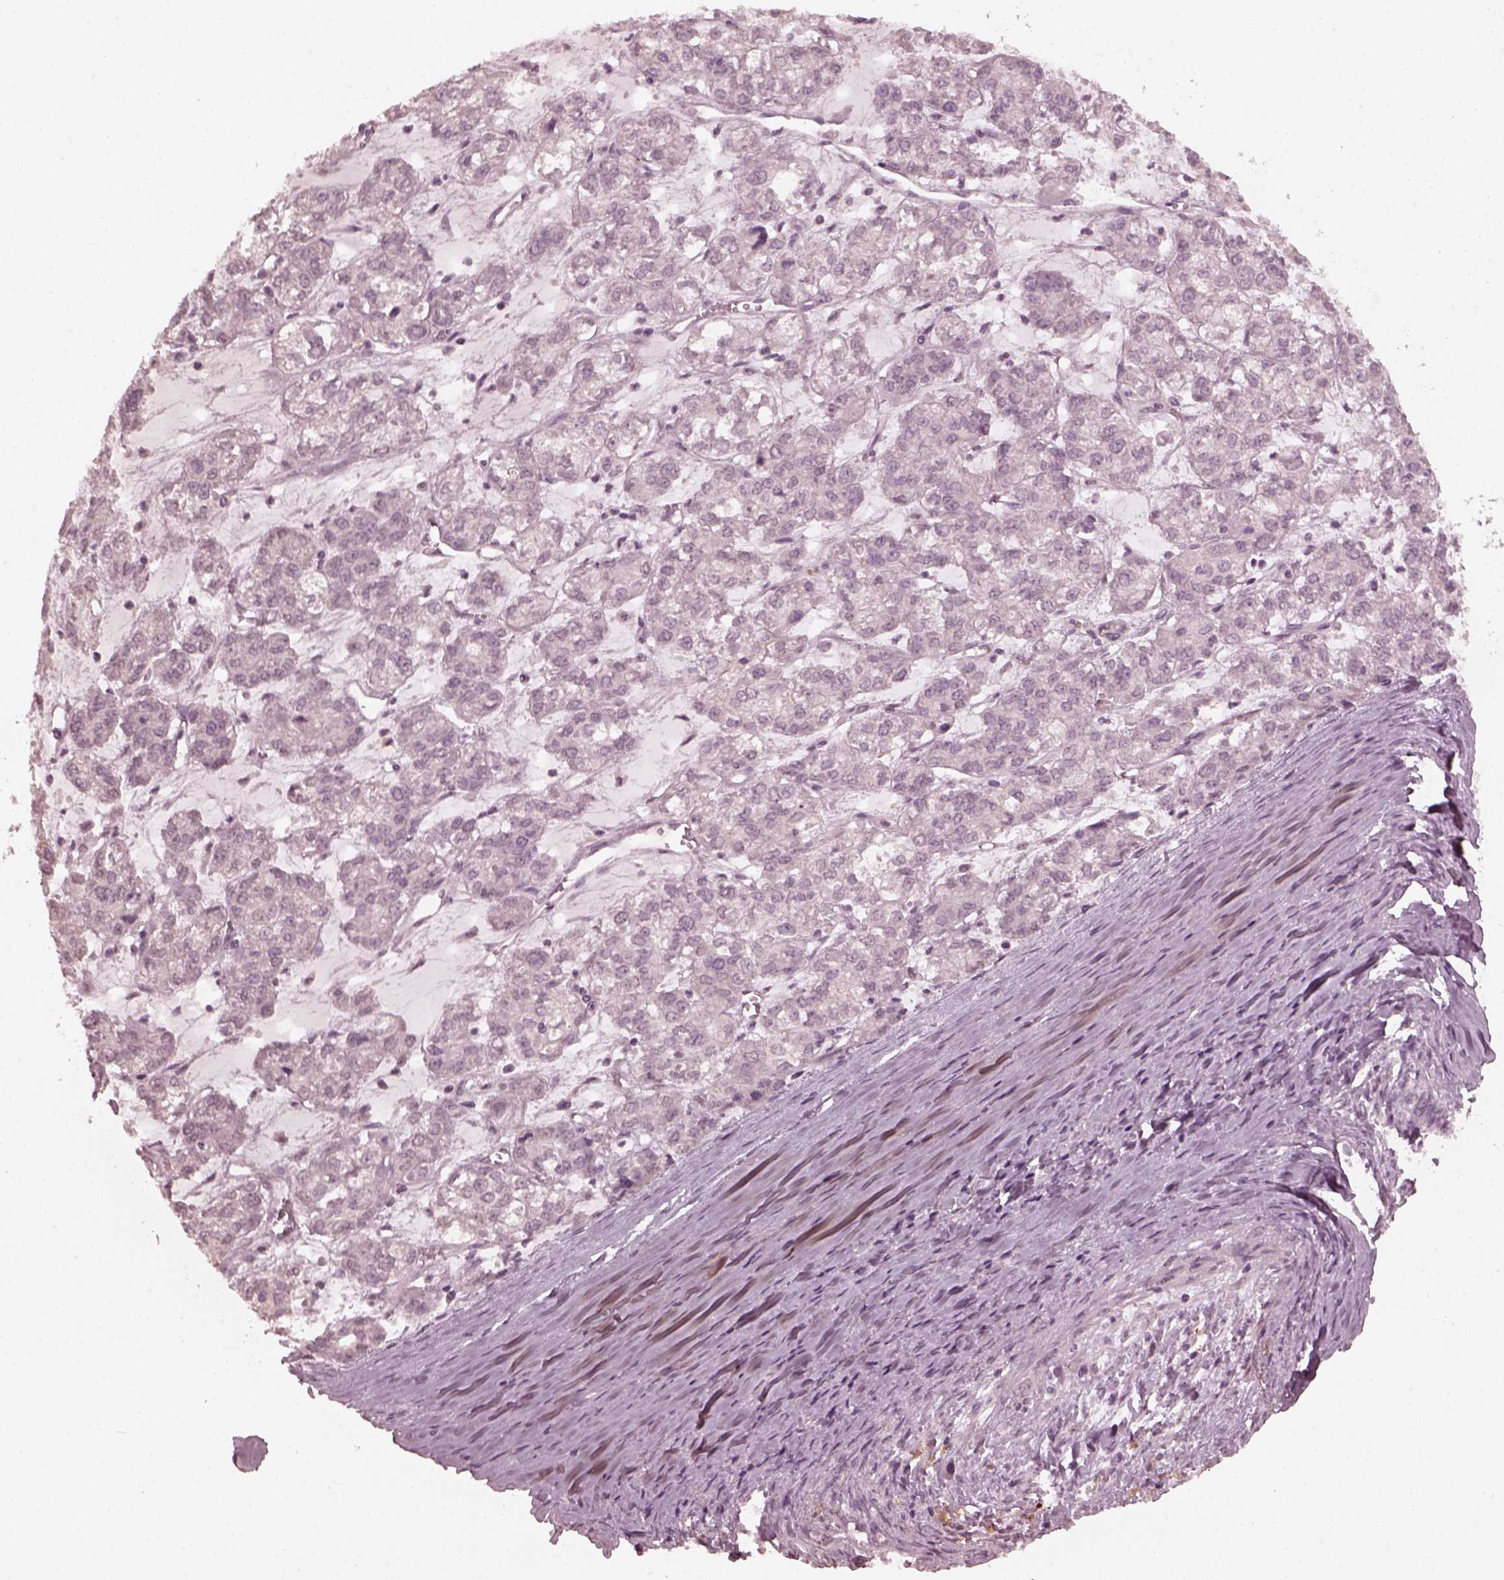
{"staining": {"intensity": "negative", "quantity": "none", "location": "none"}, "tissue": "ovarian cancer", "cell_type": "Tumor cells", "image_type": "cancer", "snomed": [{"axis": "morphology", "description": "Carcinoma, endometroid"}, {"axis": "topography", "description": "Ovary"}], "caption": "Human ovarian cancer stained for a protein using immunohistochemistry (IHC) exhibits no positivity in tumor cells.", "gene": "KRT79", "patient": {"sex": "female", "age": 64}}